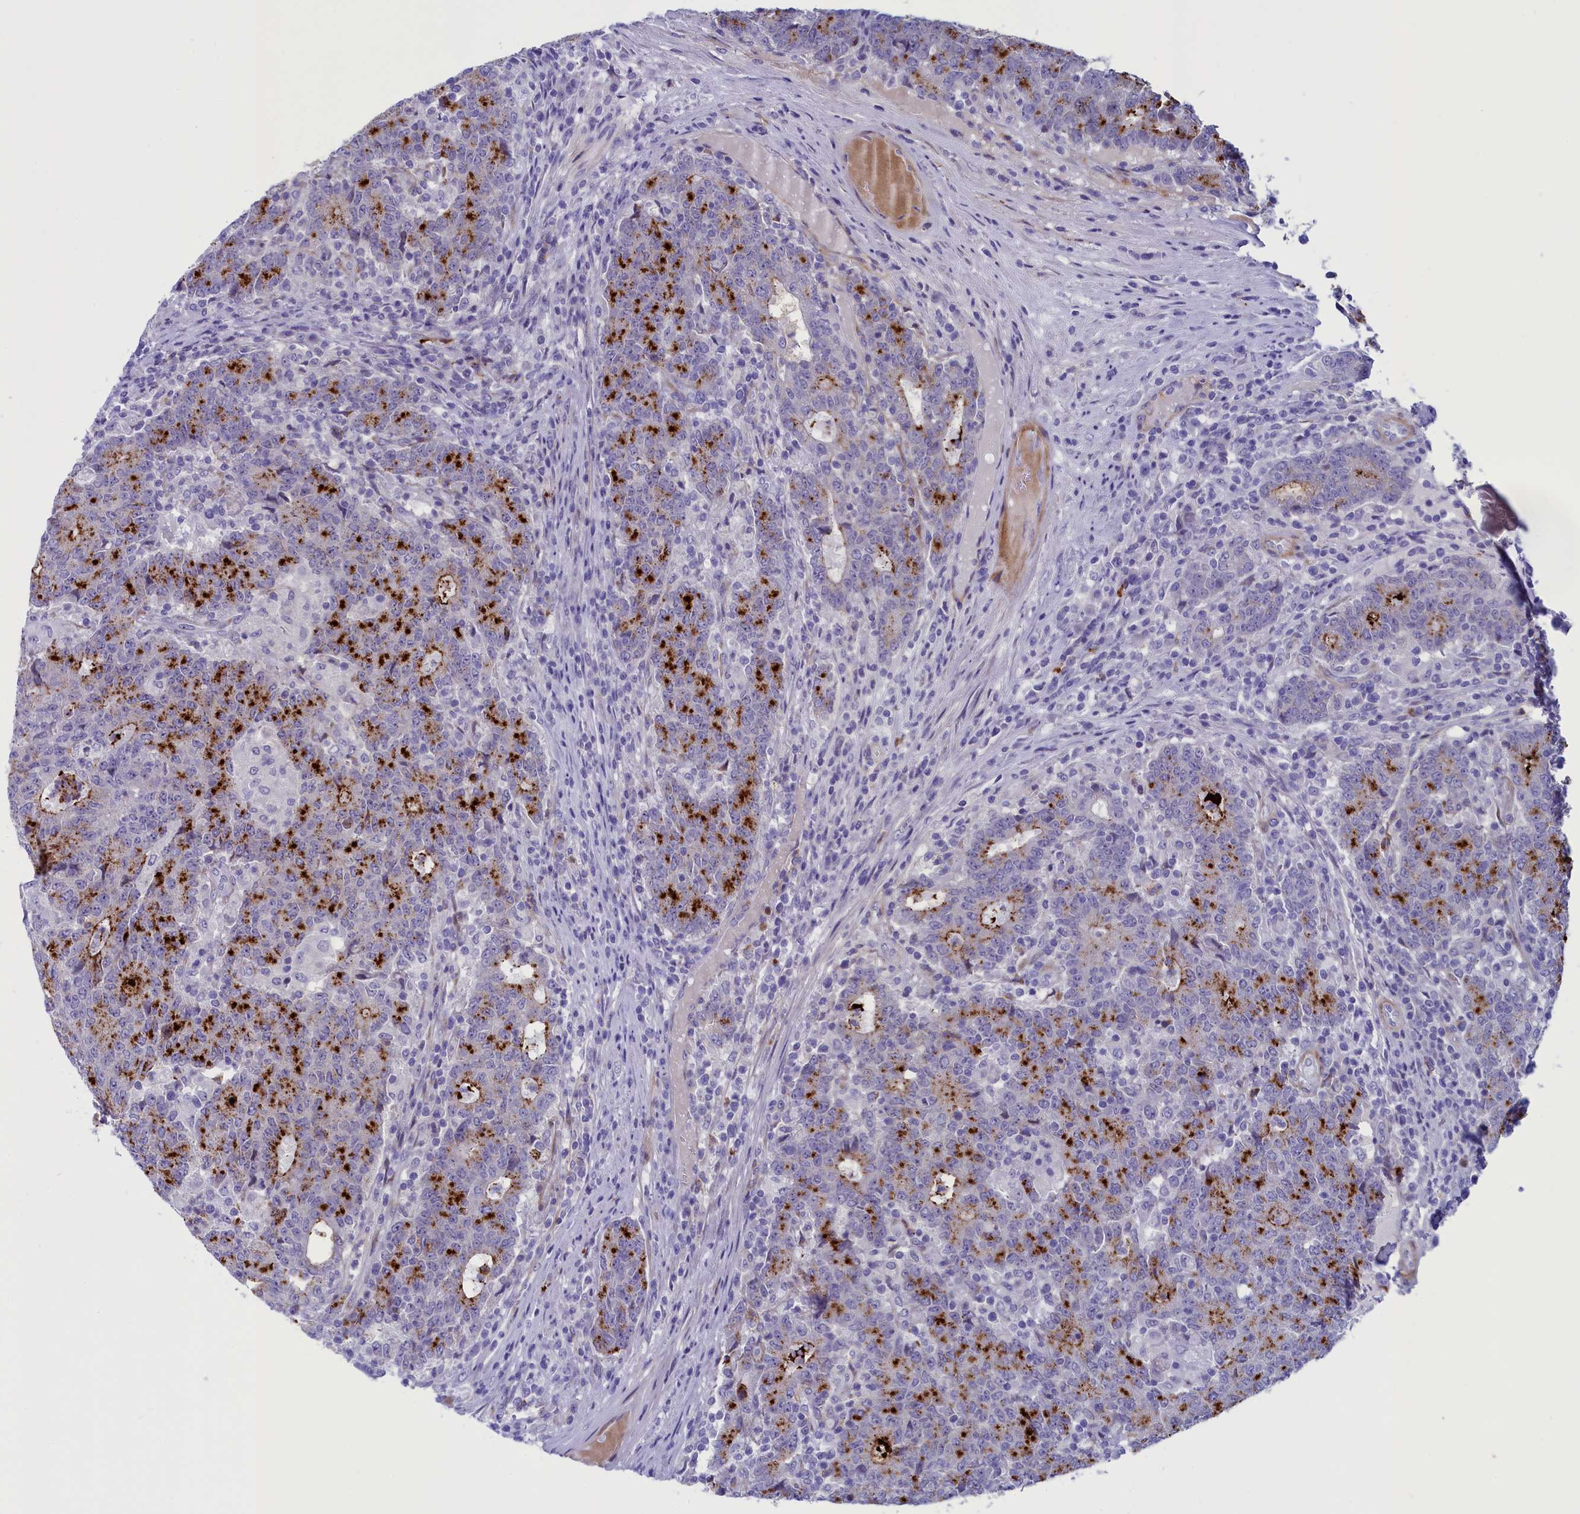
{"staining": {"intensity": "strong", "quantity": "25%-75%", "location": "cytoplasmic/membranous"}, "tissue": "colorectal cancer", "cell_type": "Tumor cells", "image_type": "cancer", "snomed": [{"axis": "morphology", "description": "Adenocarcinoma, NOS"}, {"axis": "topography", "description": "Colon"}], "caption": "Immunohistochemistry (IHC) staining of adenocarcinoma (colorectal), which displays high levels of strong cytoplasmic/membranous expression in about 25%-75% of tumor cells indicating strong cytoplasmic/membranous protein positivity. The staining was performed using DAB (brown) for protein detection and nuclei were counterstained in hematoxylin (blue).", "gene": "LOXL1", "patient": {"sex": "female", "age": 75}}